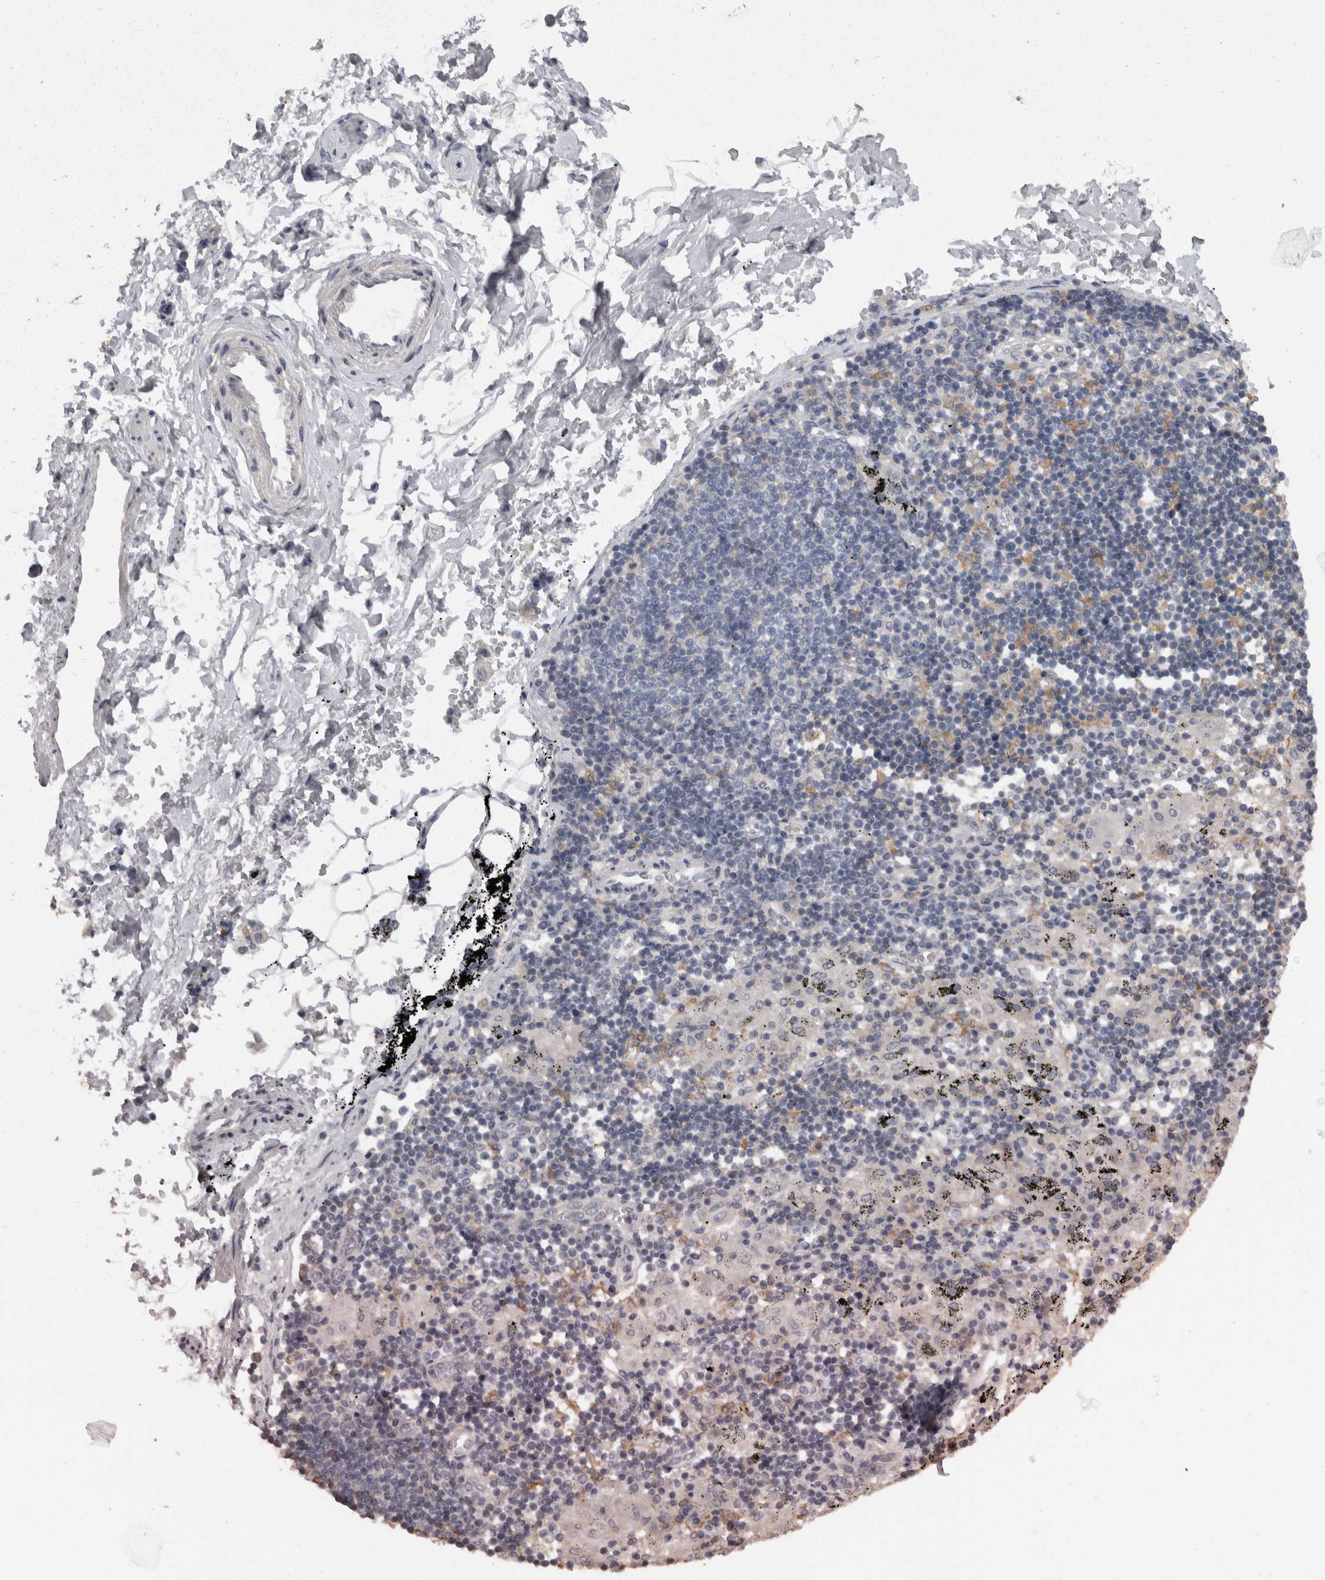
{"staining": {"intensity": "negative", "quantity": "none", "location": "none"}, "tissue": "adipose tissue", "cell_type": "Adipocytes", "image_type": "normal", "snomed": [{"axis": "morphology", "description": "Normal tissue, NOS"}, {"axis": "topography", "description": "Cartilage tissue"}, {"axis": "topography", "description": "Lung"}], "caption": "A high-resolution photomicrograph shows immunohistochemistry staining of benign adipose tissue, which exhibits no significant expression in adipocytes. (IHC, brightfield microscopy, high magnification).", "gene": "CAMK2D", "patient": {"sex": "female", "age": 77}}